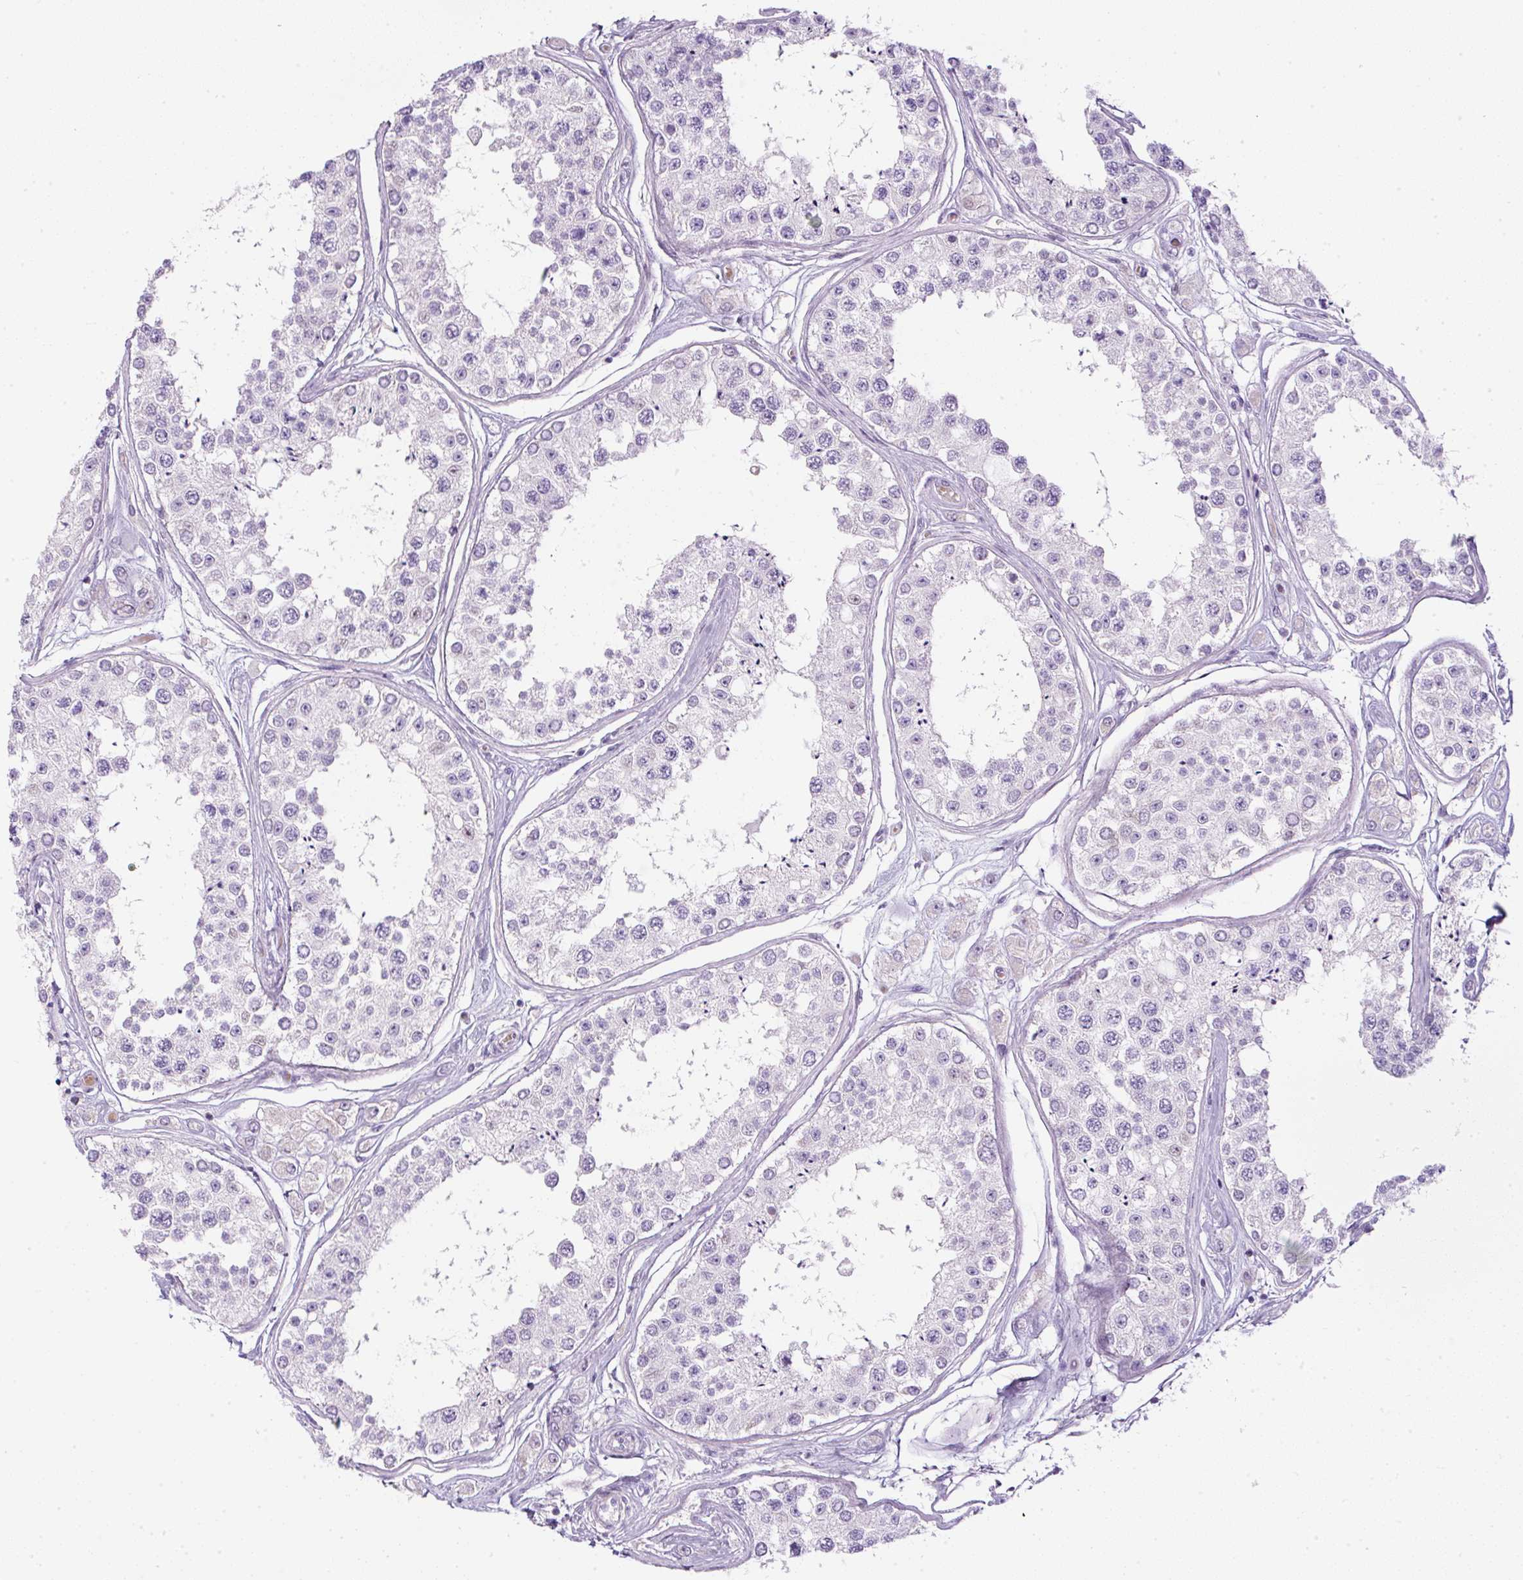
{"staining": {"intensity": "negative", "quantity": "none", "location": "none"}, "tissue": "testis", "cell_type": "Cells in seminiferous ducts", "image_type": "normal", "snomed": [{"axis": "morphology", "description": "Normal tissue, NOS"}, {"axis": "topography", "description": "Testis"}], "caption": "A photomicrograph of testis stained for a protein demonstrates no brown staining in cells in seminiferous ducts.", "gene": "FGFBP3", "patient": {"sex": "male", "age": 25}}